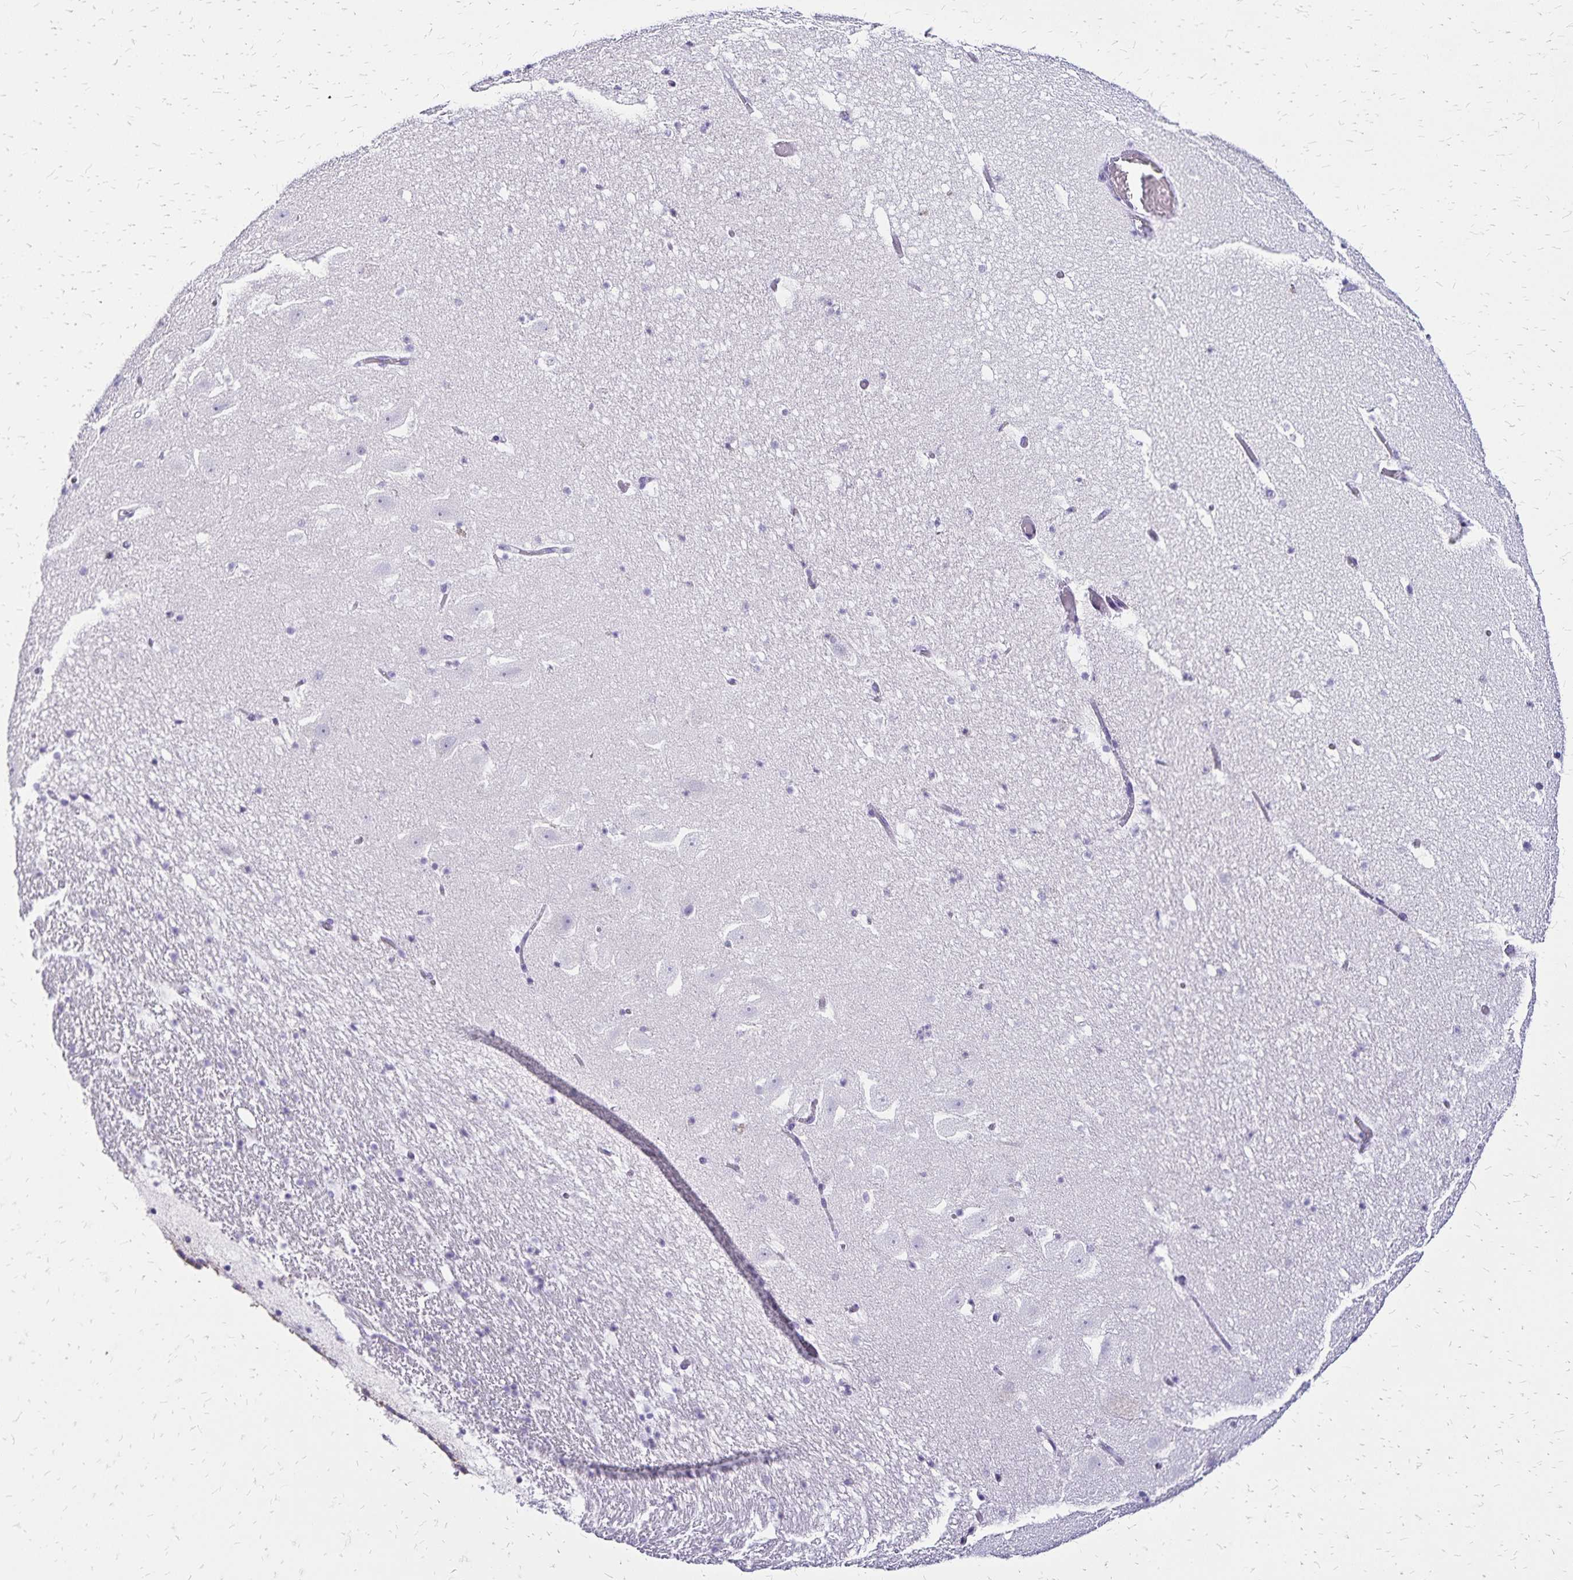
{"staining": {"intensity": "negative", "quantity": "none", "location": "none"}, "tissue": "hippocampus", "cell_type": "Glial cells", "image_type": "normal", "snomed": [{"axis": "morphology", "description": "Normal tissue, NOS"}, {"axis": "topography", "description": "Hippocampus"}], "caption": "High power microscopy micrograph of an immunohistochemistry histopathology image of unremarkable hippocampus, revealing no significant expression in glial cells.", "gene": "LIN28B", "patient": {"sex": "female", "age": 42}}